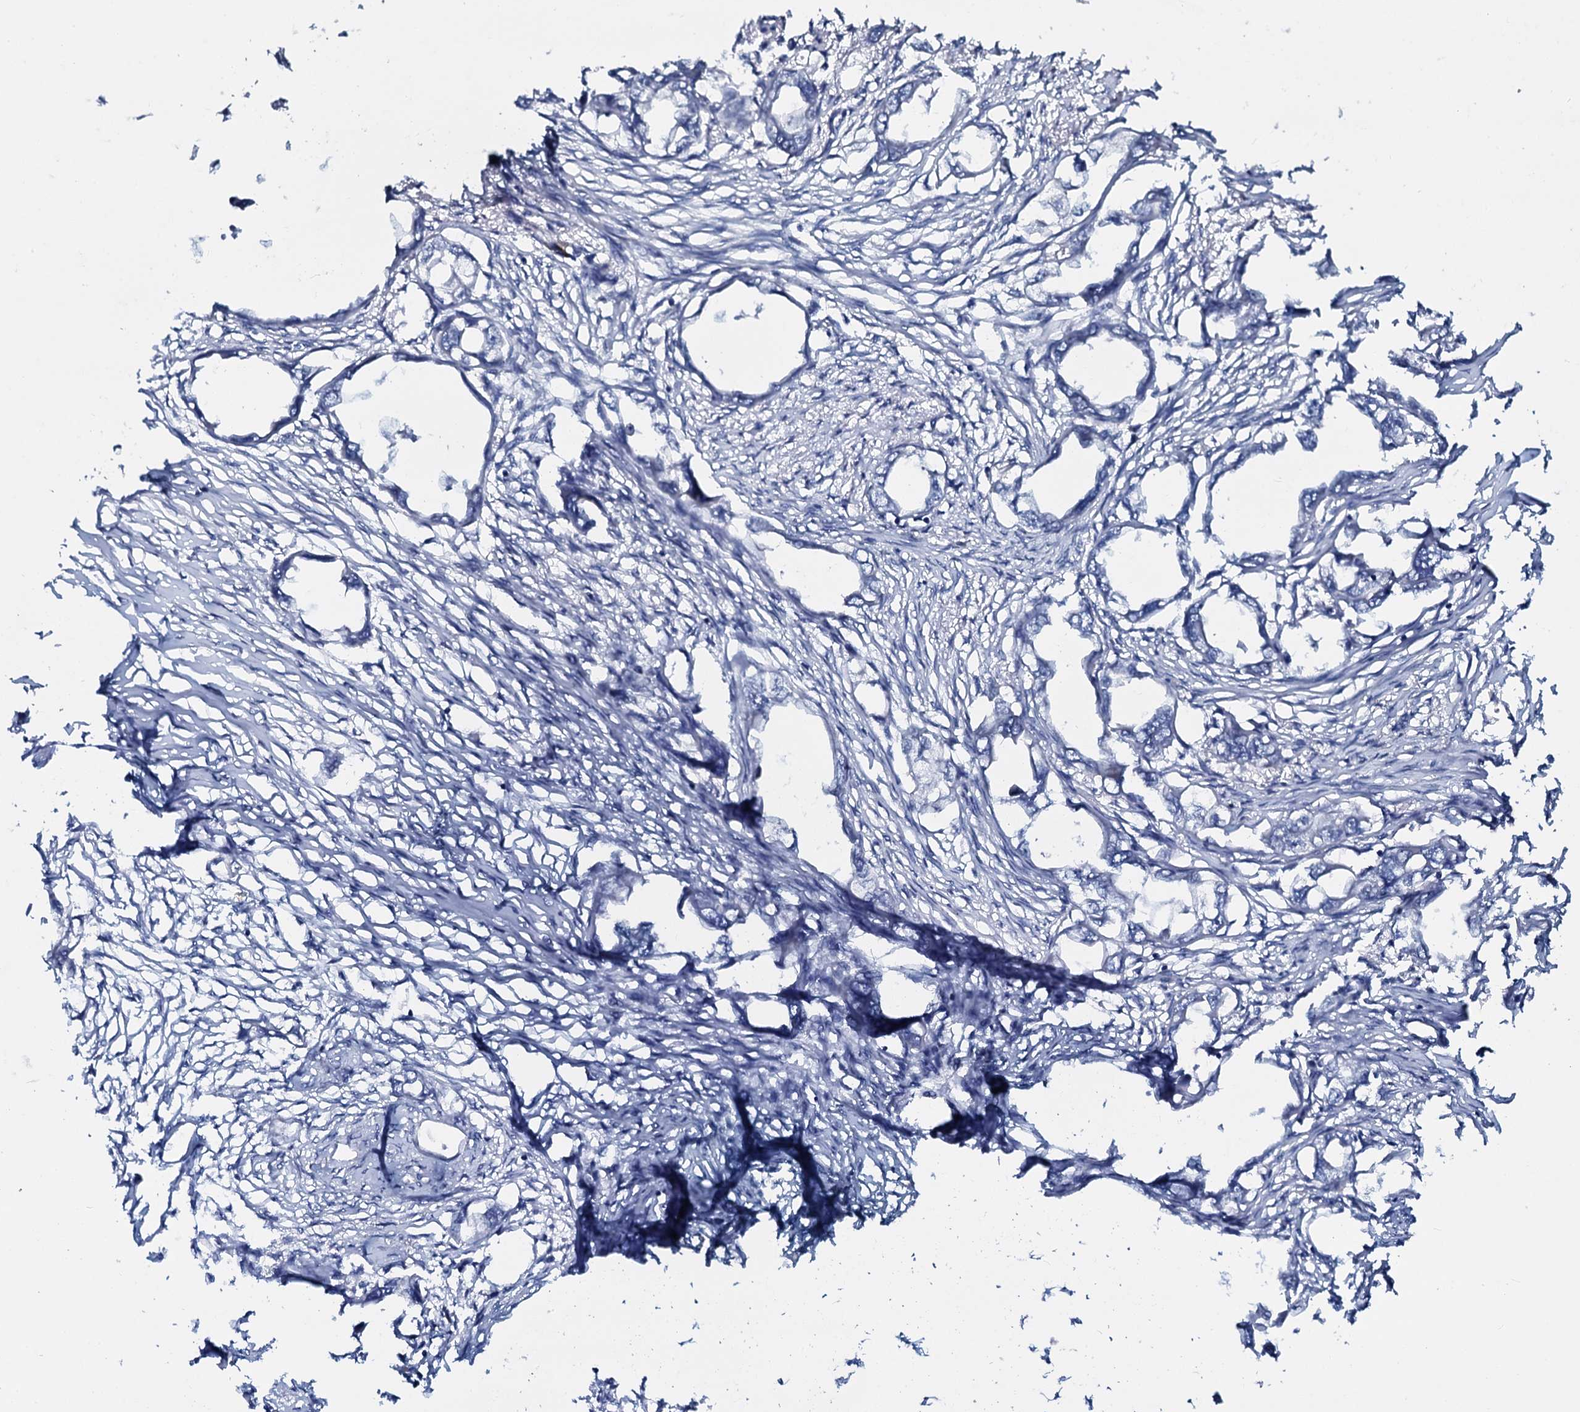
{"staining": {"intensity": "negative", "quantity": "none", "location": "none"}, "tissue": "endometrial cancer", "cell_type": "Tumor cells", "image_type": "cancer", "snomed": [{"axis": "morphology", "description": "Adenocarcinoma, NOS"}, {"axis": "morphology", "description": "Adenocarcinoma, metastatic, NOS"}, {"axis": "topography", "description": "Adipose tissue"}, {"axis": "topography", "description": "Endometrium"}], "caption": "Immunohistochemistry micrograph of neoplastic tissue: endometrial cancer stained with DAB (3,3'-diaminobenzidine) exhibits no significant protein positivity in tumor cells. (IHC, brightfield microscopy, high magnification).", "gene": "IL12B", "patient": {"sex": "female", "age": 67}}